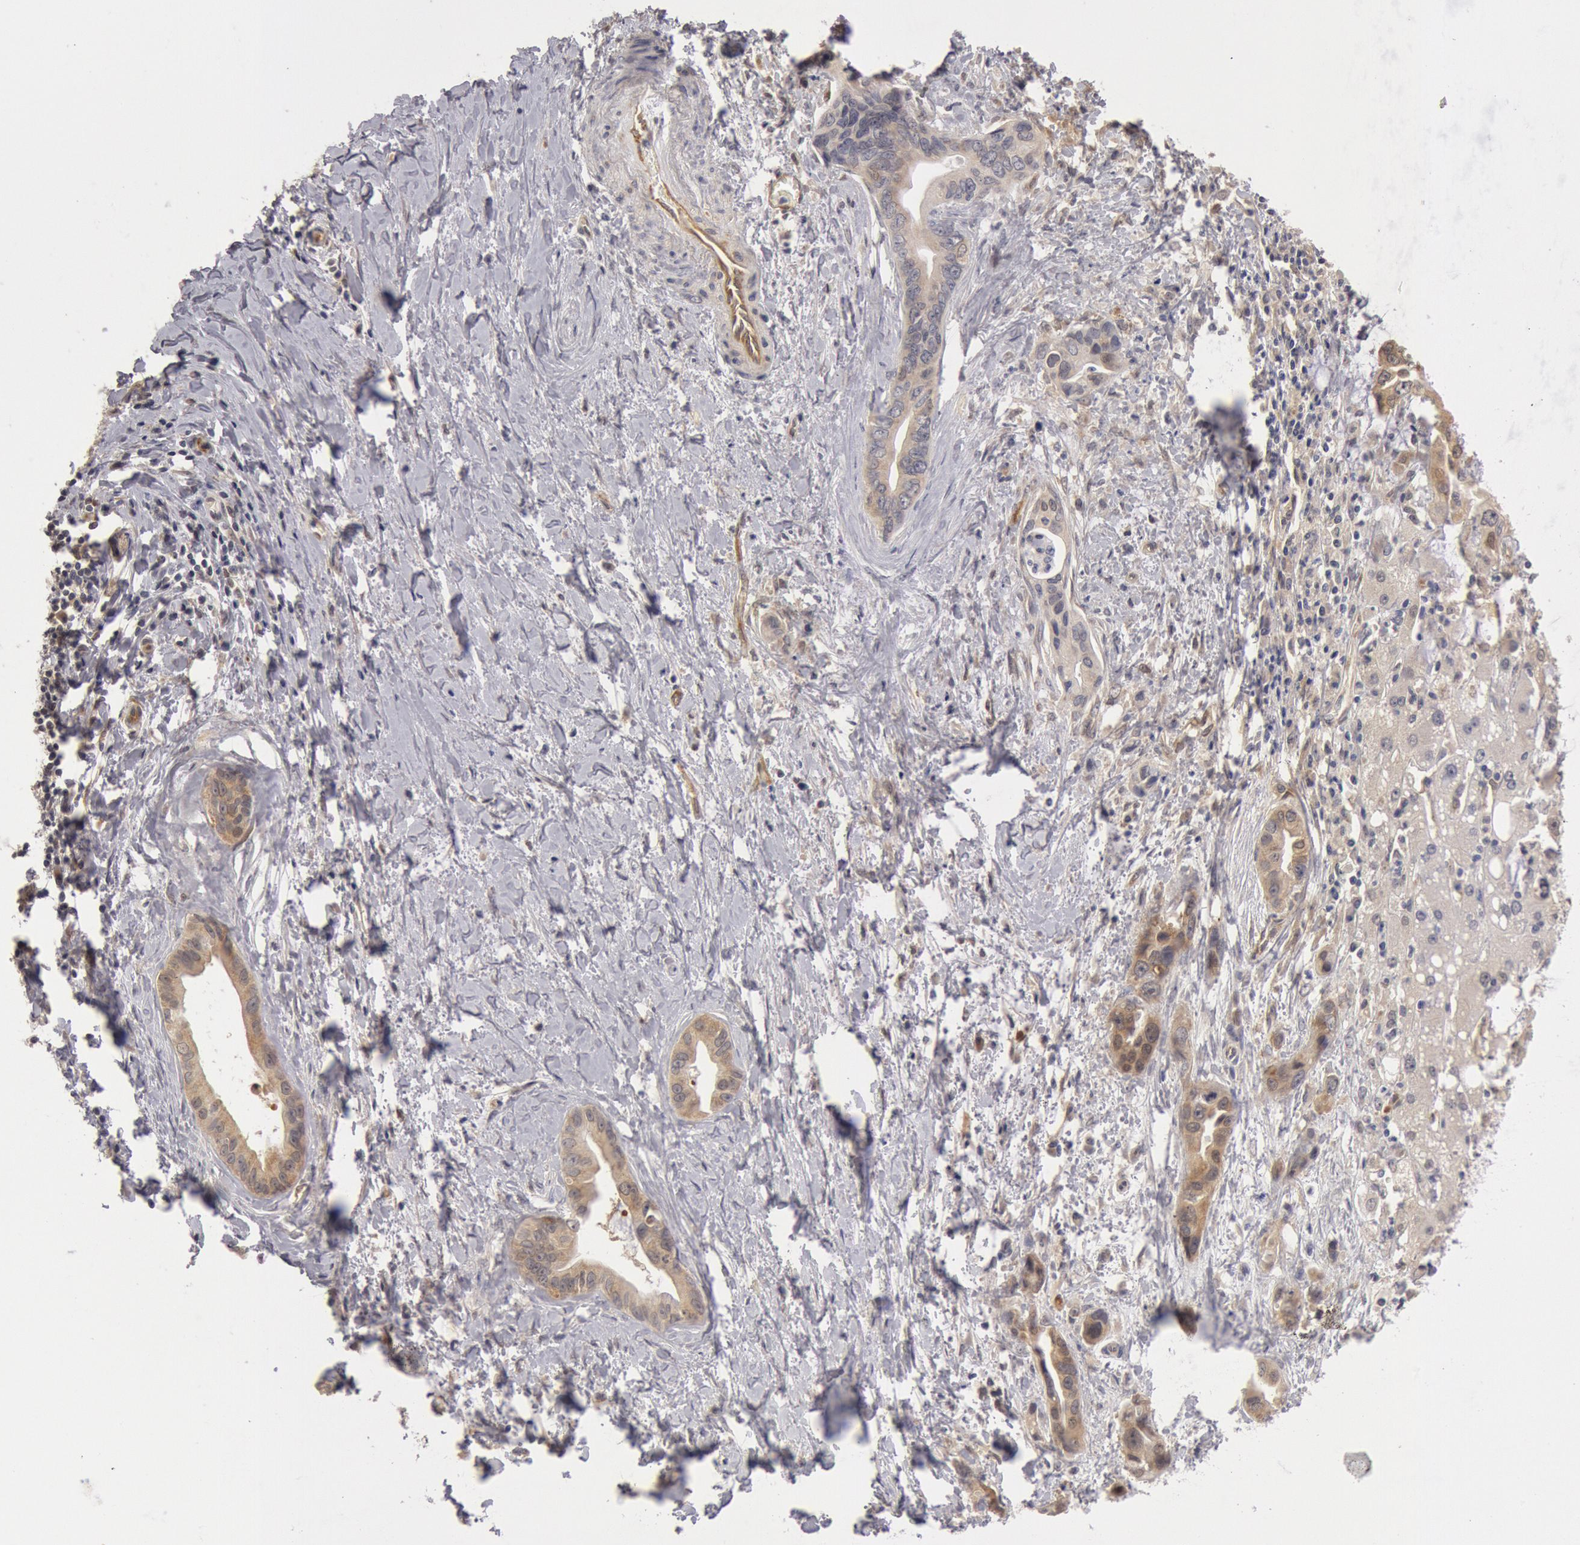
{"staining": {"intensity": "weak", "quantity": ">75%", "location": "cytoplasmic/membranous"}, "tissue": "liver cancer", "cell_type": "Tumor cells", "image_type": "cancer", "snomed": [{"axis": "morphology", "description": "Cholangiocarcinoma"}, {"axis": "topography", "description": "Liver"}], "caption": "Immunohistochemistry micrograph of human liver cholangiocarcinoma stained for a protein (brown), which reveals low levels of weak cytoplasmic/membranous expression in approximately >75% of tumor cells.", "gene": "DNAJA1", "patient": {"sex": "female", "age": 65}}